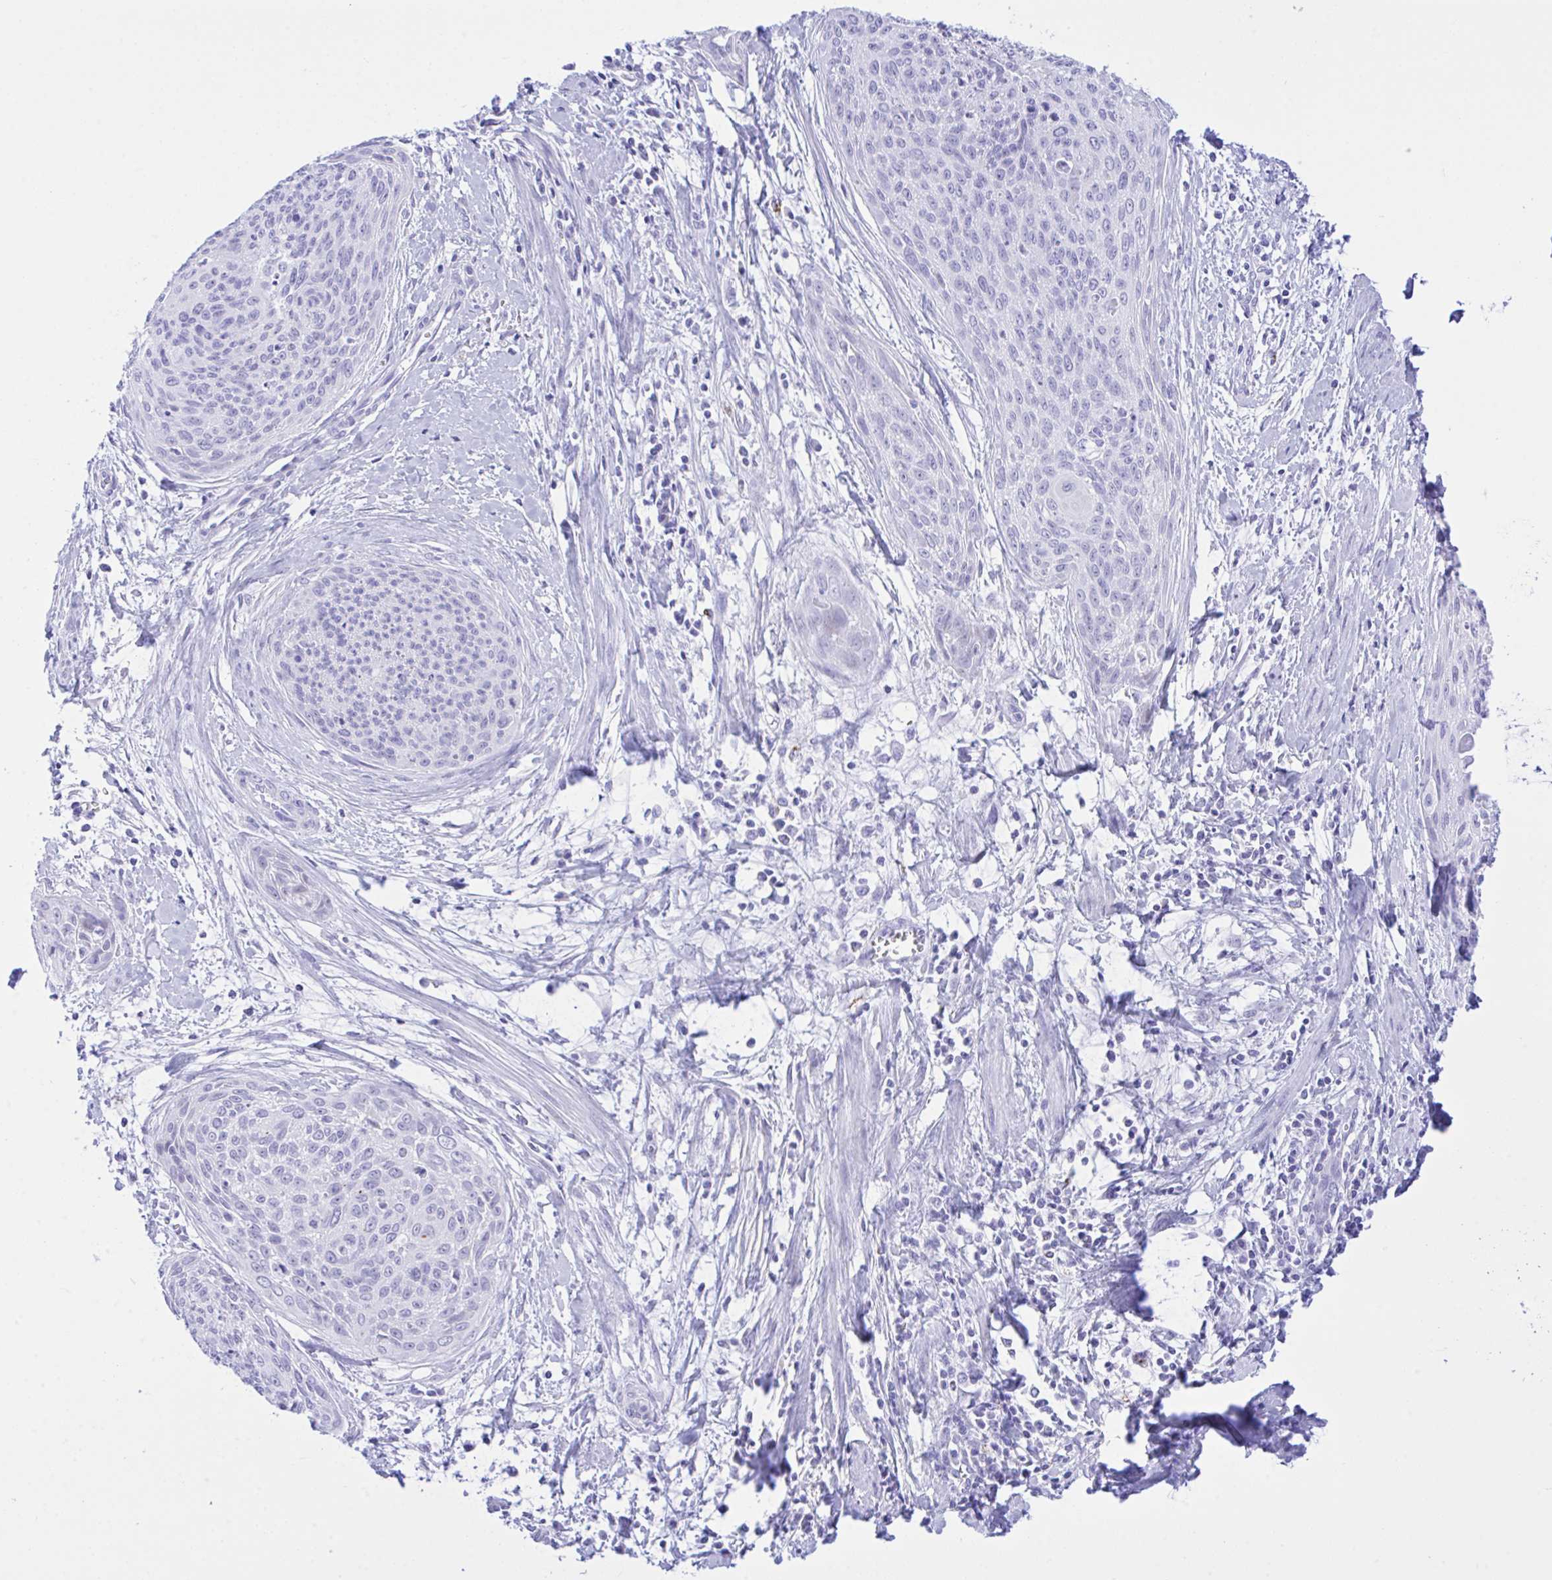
{"staining": {"intensity": "negative", "quantity": "none", "location": "none"}, "tissue": "cervical cancer", "cell_type": "Tumor cells", "image_type": "cancer", "snomed": [{"axis": "morphology", "description": "Squamous cell carcinoma, NOS"}, {"axis": "topography", "description": "Cervix"}], "caption": "A high-resolution histopathology image shows immunohistochemistry (IHC) staining of cervical squamous cell carcinoma, which exhibits no significant expression in tumor cells.", "gene": "SELENOV", "patient": {"sex": "female", "age": 55}}